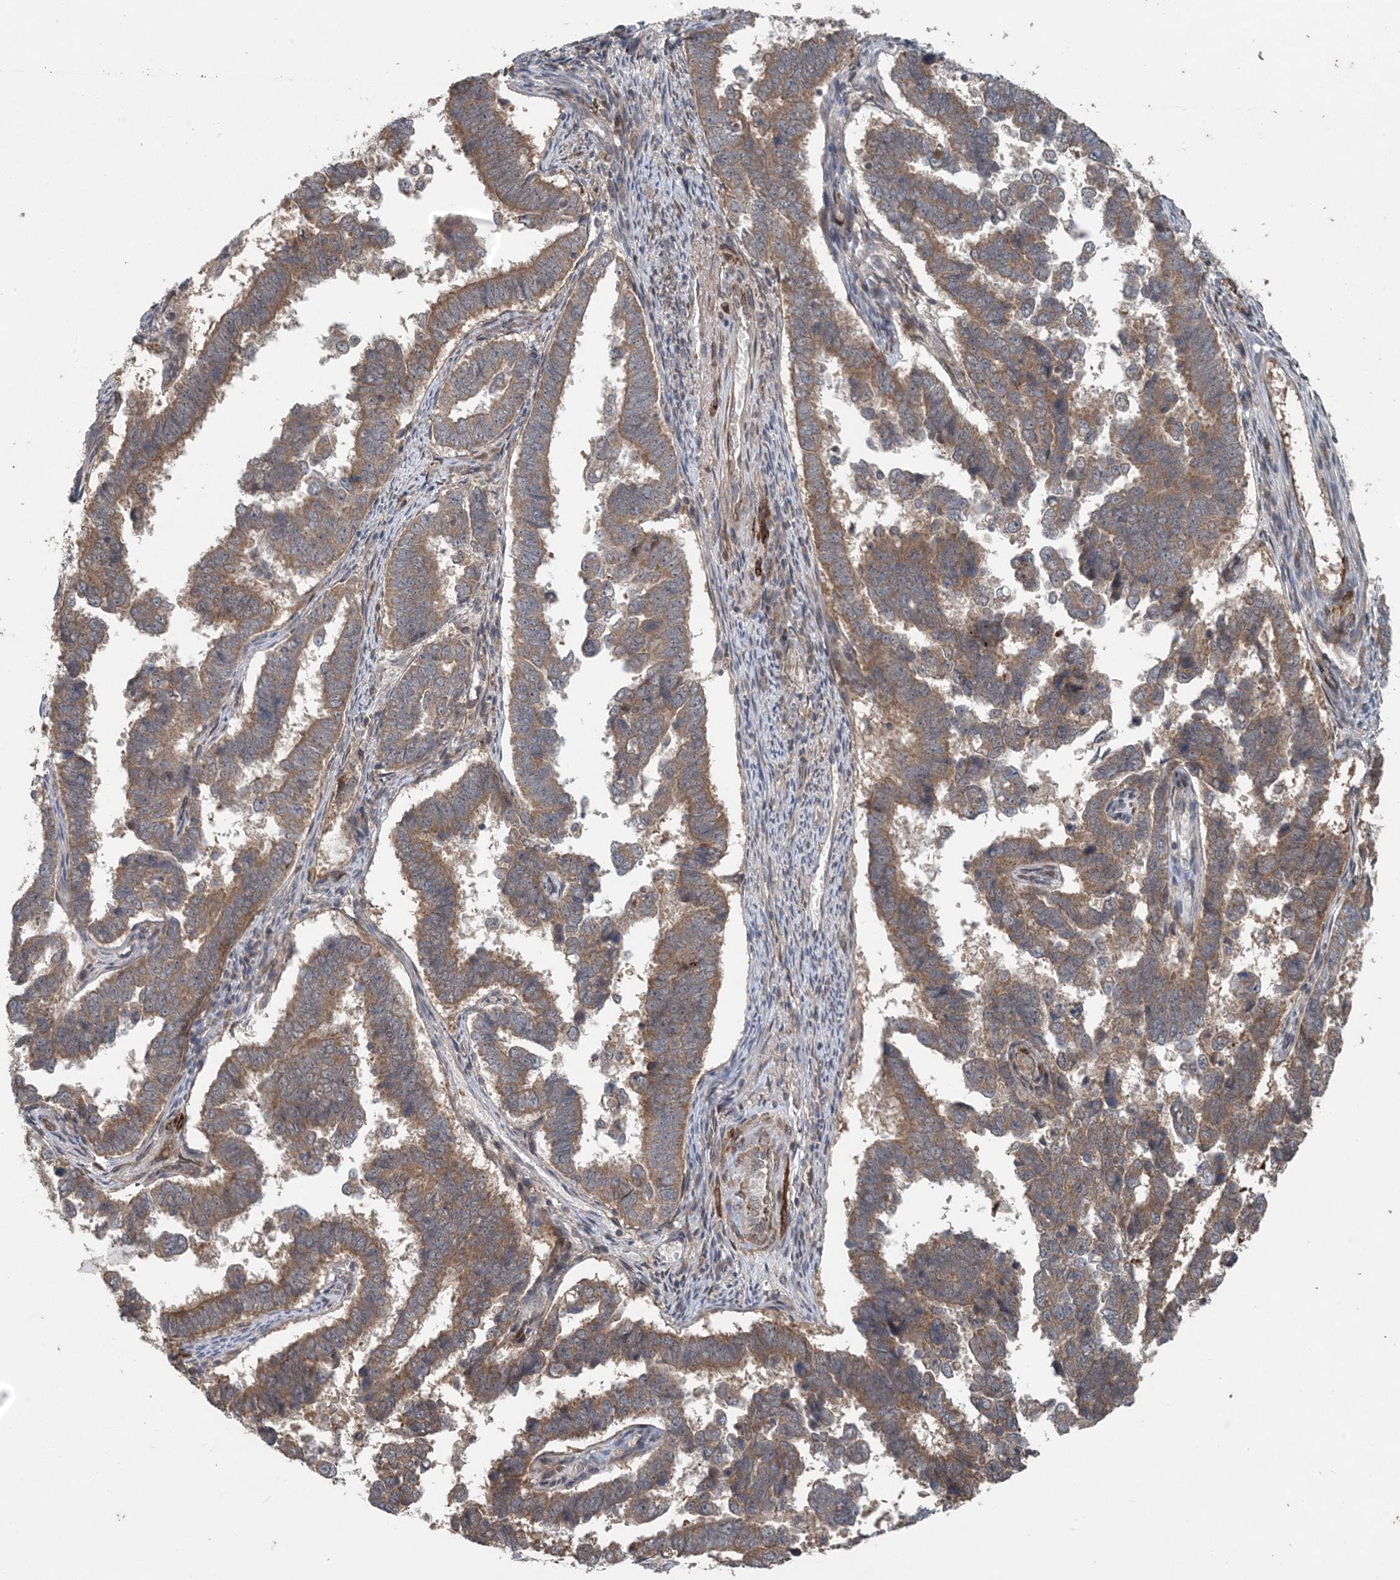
{"staining": {"intensity": "moderate", "quantity": ">75%", "location": "cytoplasmic/membranous"}, "tissue": "endometrial cancer", "cell_type": "Tumor cells", "image_type": "cancer", "snomed": [{"axis": "morphology", "description": "Adenocarcinoma, NOS"}, {"axis": "topography", "description": "Endometrium"}], "caption": "Human endometrial cancer (adenocarcinoma) stained with a brown dye displays moderate cytoplasmic/membranous positive staining in about >75% of tumor cells.", "gene": "MYO9B", "patient": {"sex": "female", "age": 75}}